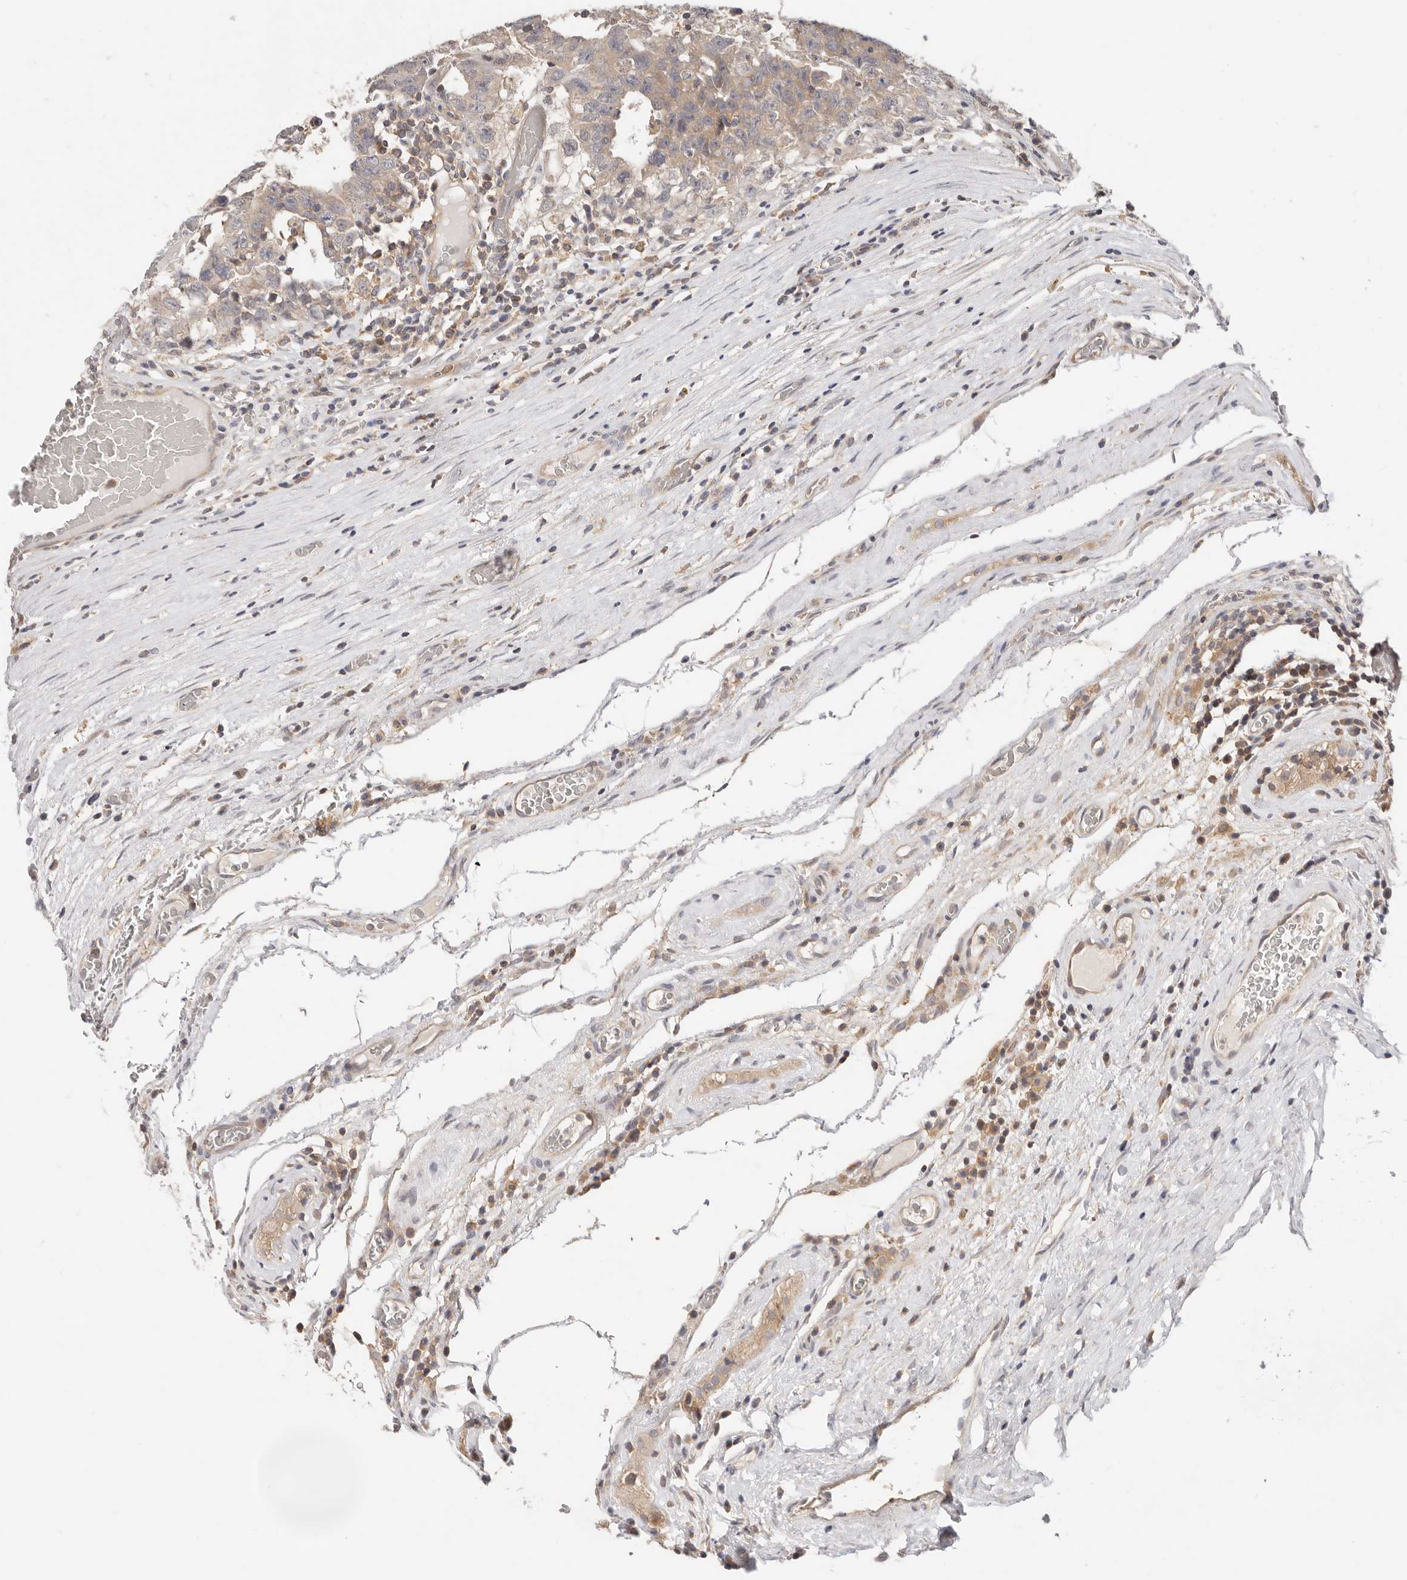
{"staining": {"intensity": "weak", "quantity": "25%-75%", "location": "cytoplasmic/membranous"}, "tissue": "testis cancer", "cell_type": "Tumor cells", "image_type": "cancer", "snomed": [{"axis": "morphology", "description": "Carcinoma, Embryonal, NOS"}, {"axis": "topography", "description": "Testis"}], "caption": "Immunohistochemistry (IHC) (DAB (3,3'-diaminobenzidine)) staining of human testis embryonal carcinoma displays weak cytoplasmic/membranous protein positivity in about 25%-75% of tumor cells.", "gene": "DTNBP1", "patient": {"sex": "male", "age": 26}}